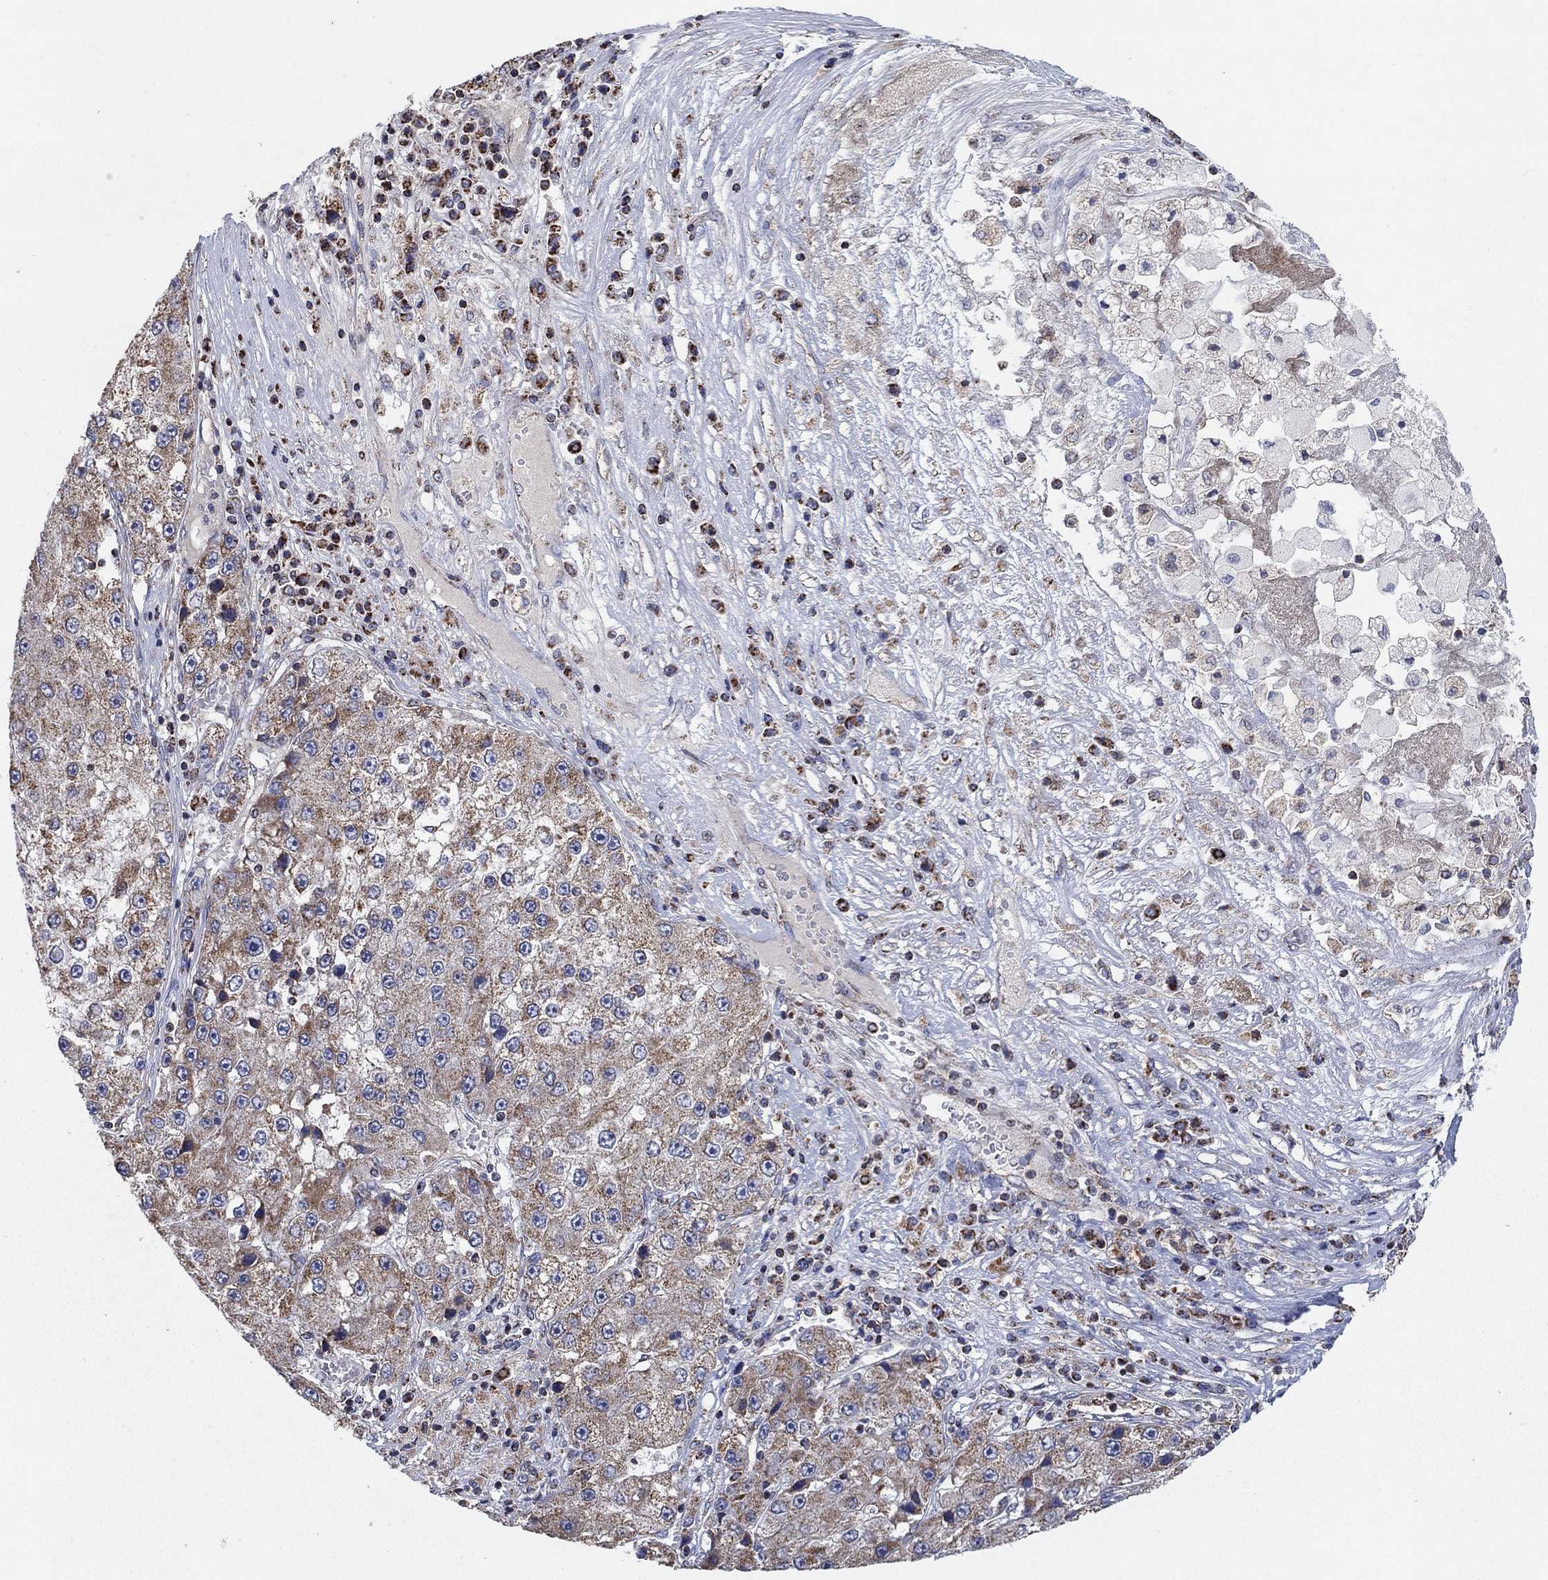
{"staining": {"intensity": "moderate", "quantity": "25%-75%", "location": "cytoplasmic/membranous"}, "tissue": "liver cancer", "cell_type": "Tumor cells", "image_type": "cancer", "snomed": [{"axis": "morphology", "description": "Carcinoma, Hepatocellular, NOS"}, {"axis": "topography", "description": "Liver"}], "caption": "Immunohistochemistry photomicrograph of neoplastic tissue: hepatocellular carcinoma (liver) stained using immunohistochemistry shows medium levels of moderate protein expression localized specifically in the cytoplasmic/membranous of tumor cells, appearing as a cytoplasmic/membranous brown color.", "gene": "C9orf85", "patient": {"sex": "female", "age": 73}}